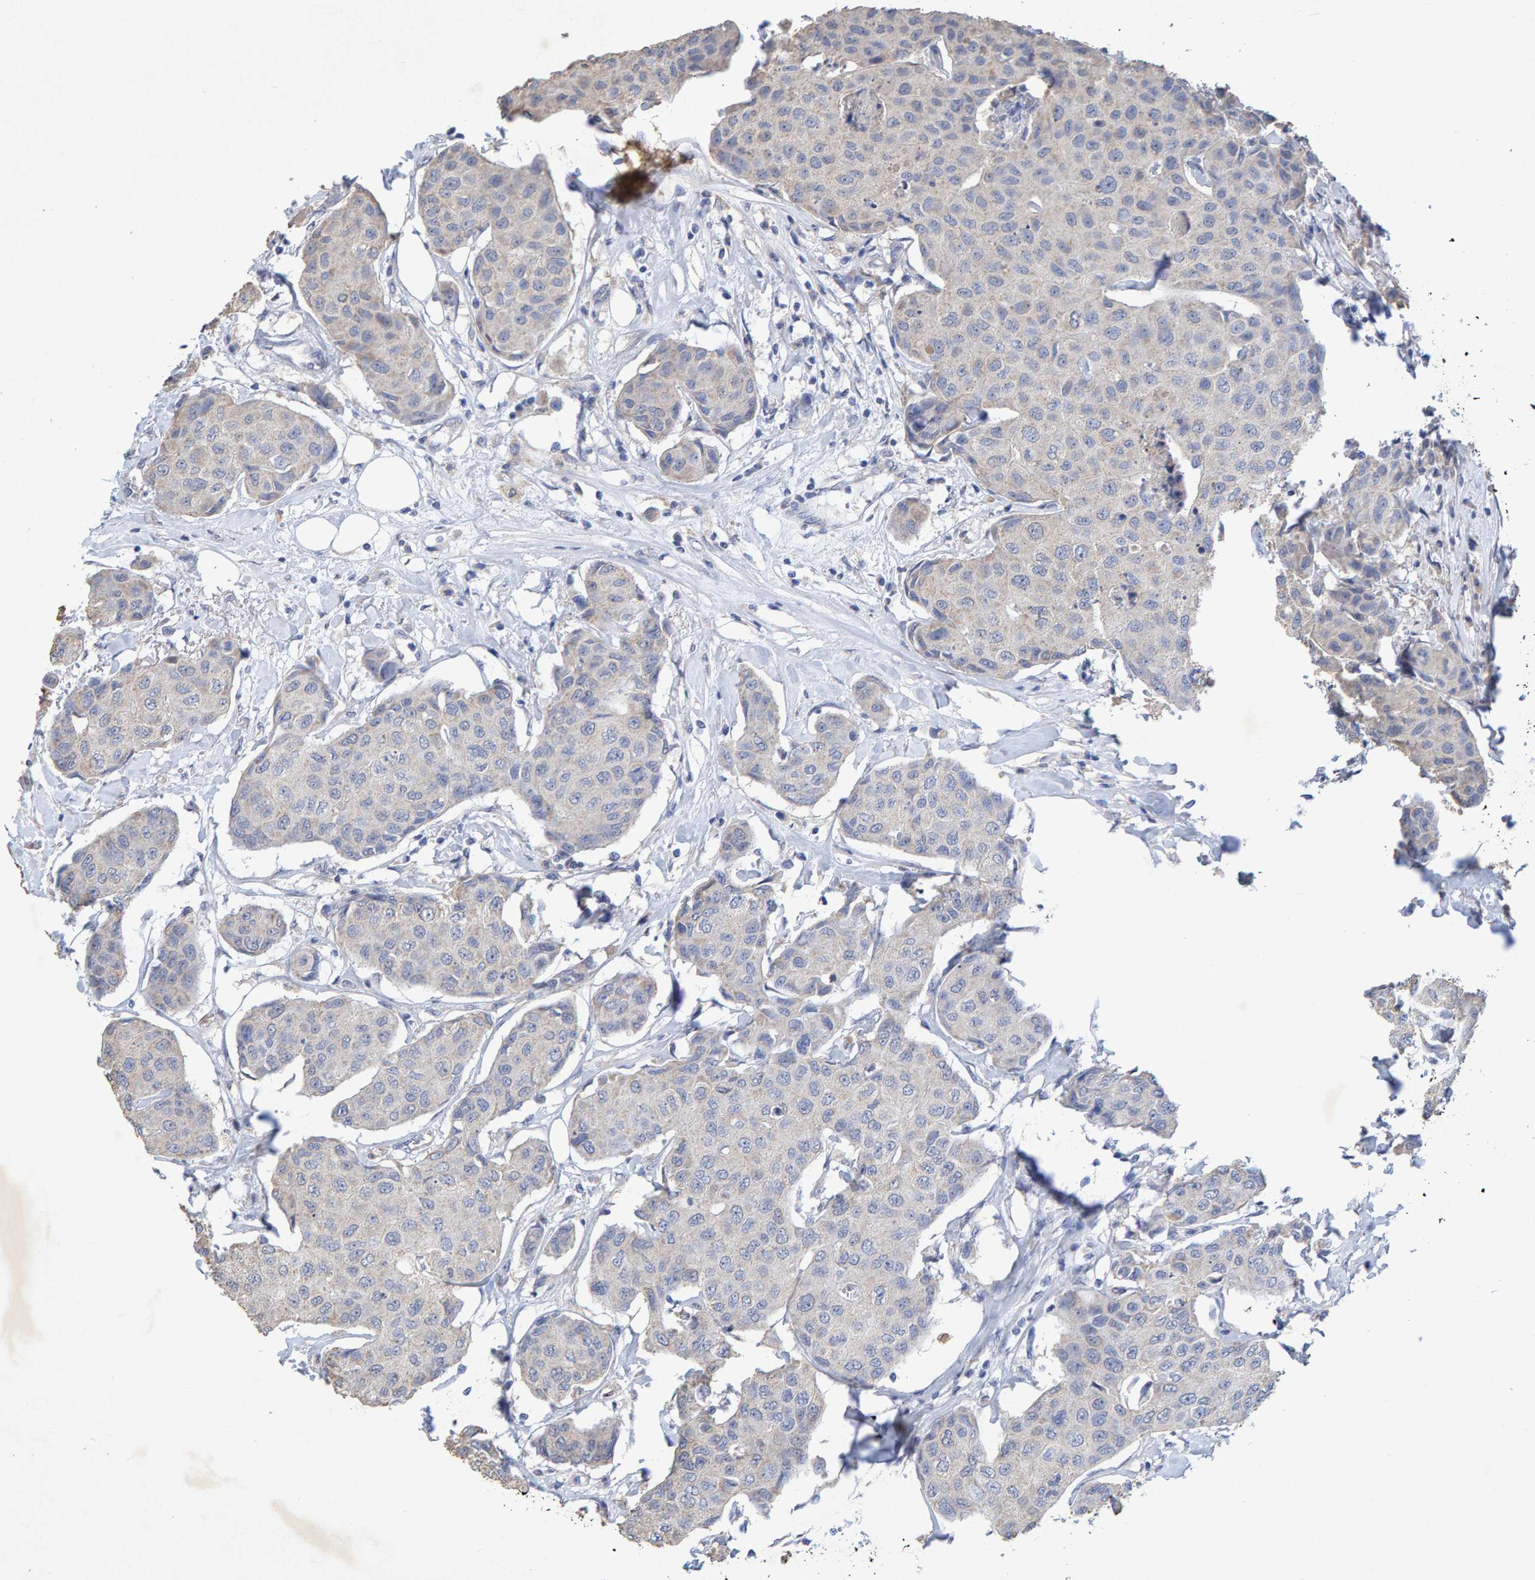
{"staining": {"intensity": "negative", "quantity": "none", "location": "none"}, "tissue": "breast cancer", "cell_type": "Tumor cells", "image_type": "cancer", "snomed": [{"axis": "morphology", "description": "Duct carcinoma"}, {"axis": "topography", "description": "Breast"}], "caption": "Immunohistochemistry (IHC) histopathology image of intraductal carcinoma (breast) stained for a protein (brown), which reveals no positivity in tumor cells.", "gene": "CTH", "patient": {"sex": "female", "age": 80}}